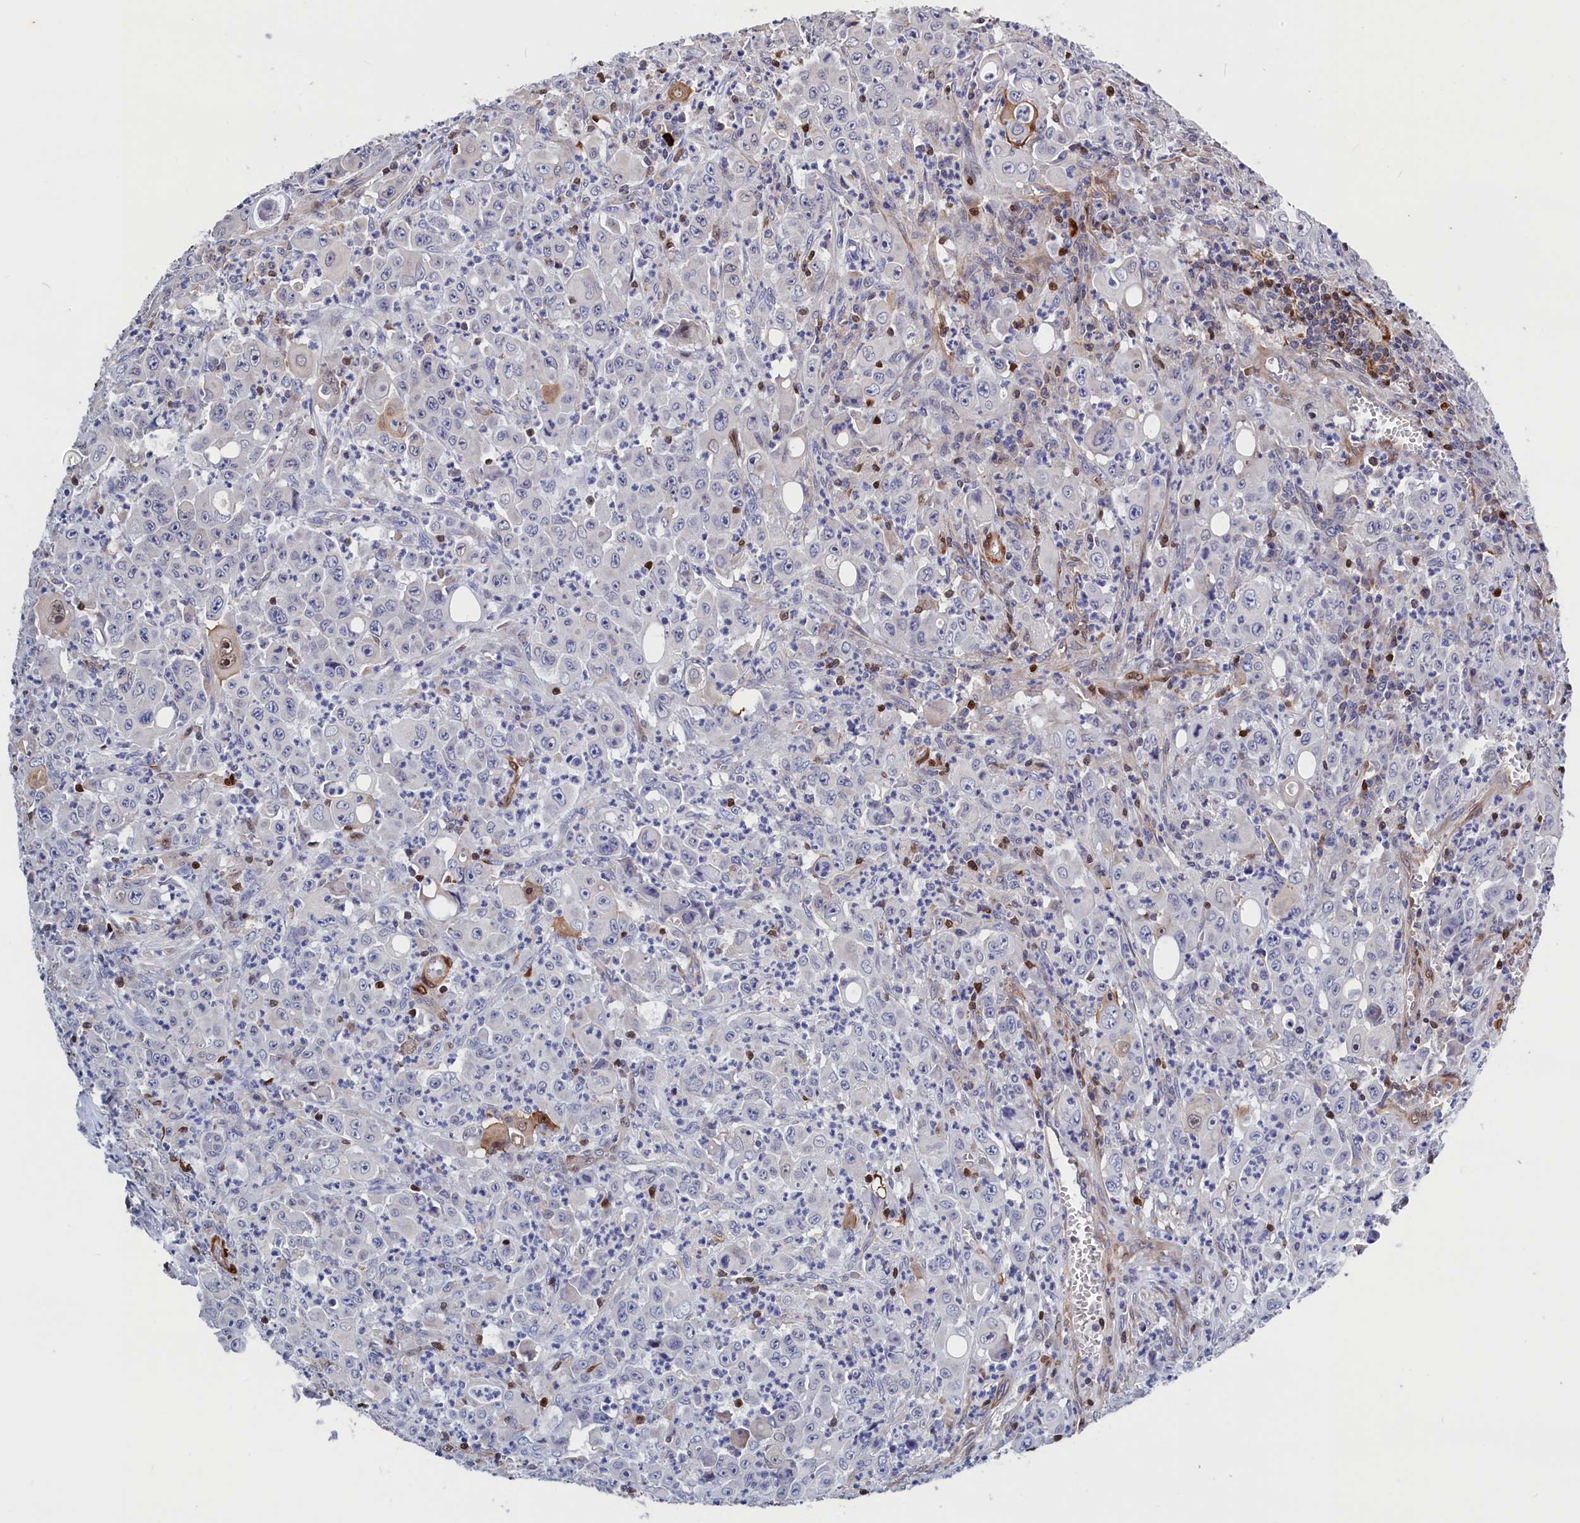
{"staining": {"intensity": "moderate", "quantity": "<25%", "location": "cytoplasmic/membranous,nuclear"}, "tissue": "colorectal cancer", "cell_type": "Tumor cells", "image_type": "cancer", "snomed": [{"axis": "morphology", "description": "Adenocarcinoma, NOS"}, {"axis": "topography", "description": "Colon"}], "caption": "Immunohistochemical staining of colorectal adenocarcinoma displays low levels of moderate cytoplasmic/membranous and nuclear staining in about <25% of tumor cells.", "gene": "CRIP1", "patient": {"sex": "male", "age": 51}}